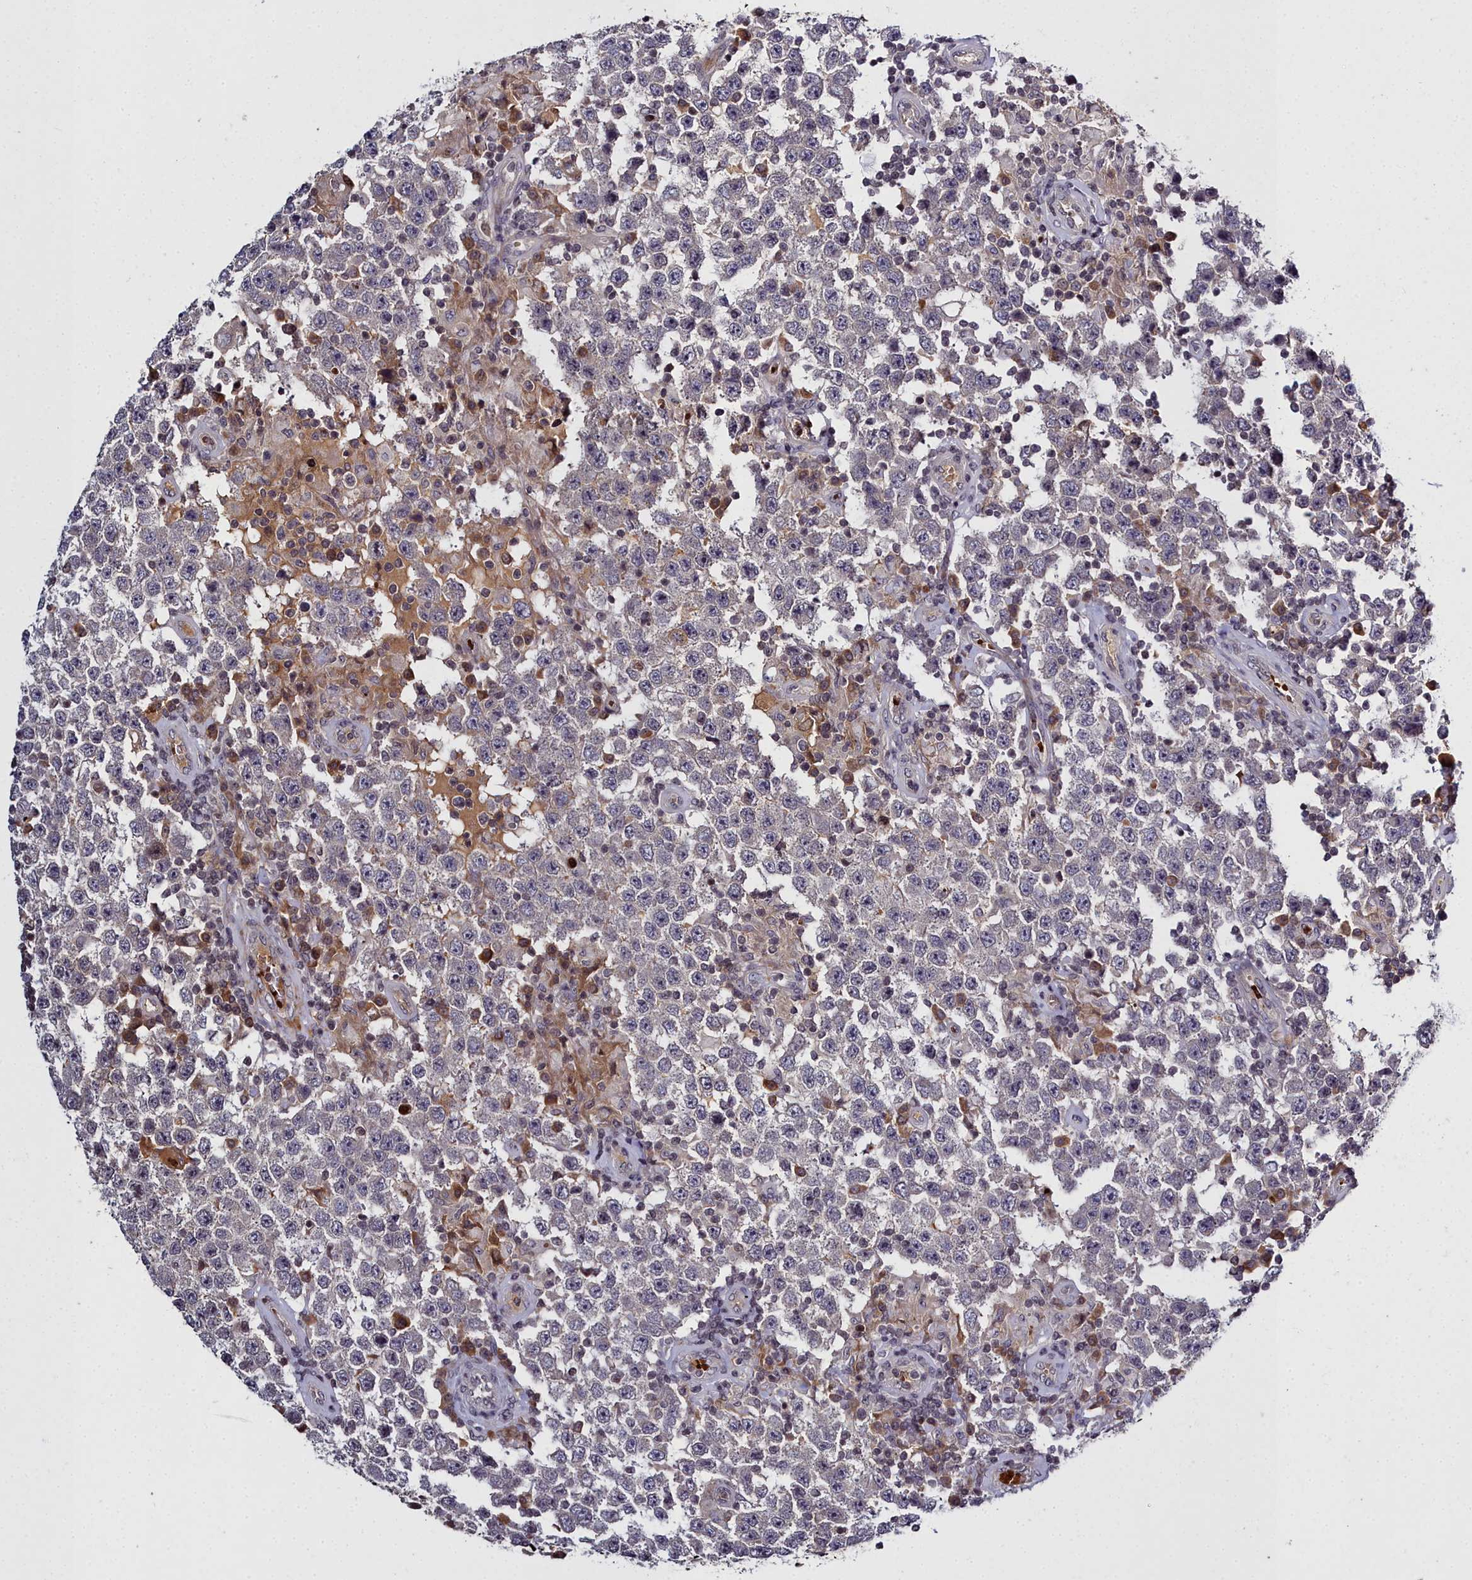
{"staining": {"intensity": "negative", "quantity": "none", "location": "none"}, "tissue": "testis cancer", "cell_type": "Tumor cells", "image_type": "cancer", "snomed": [{"axis": "morphology", "description": "Normal tissue, NOS"}, {"axis": "morphology", "description": "Urothelial carcinoma, High grade"}, {"axis": "morphology", "description": "Seminoma, NOS"}, {"axis": "morphology", "description": "Carcinoma, Embryonal, NOS"}, {"axis": "topography", "description": "Urinary bladder"}, {"axis": "topography", "description": "Testis"}], "caption": "The photomicrograph shows no significant positivity in tumor cells of testis cancer (high-grade urothelial carcinoma).", "gene": "FZD4", "patient": {"sex": "male", "age": 41}}